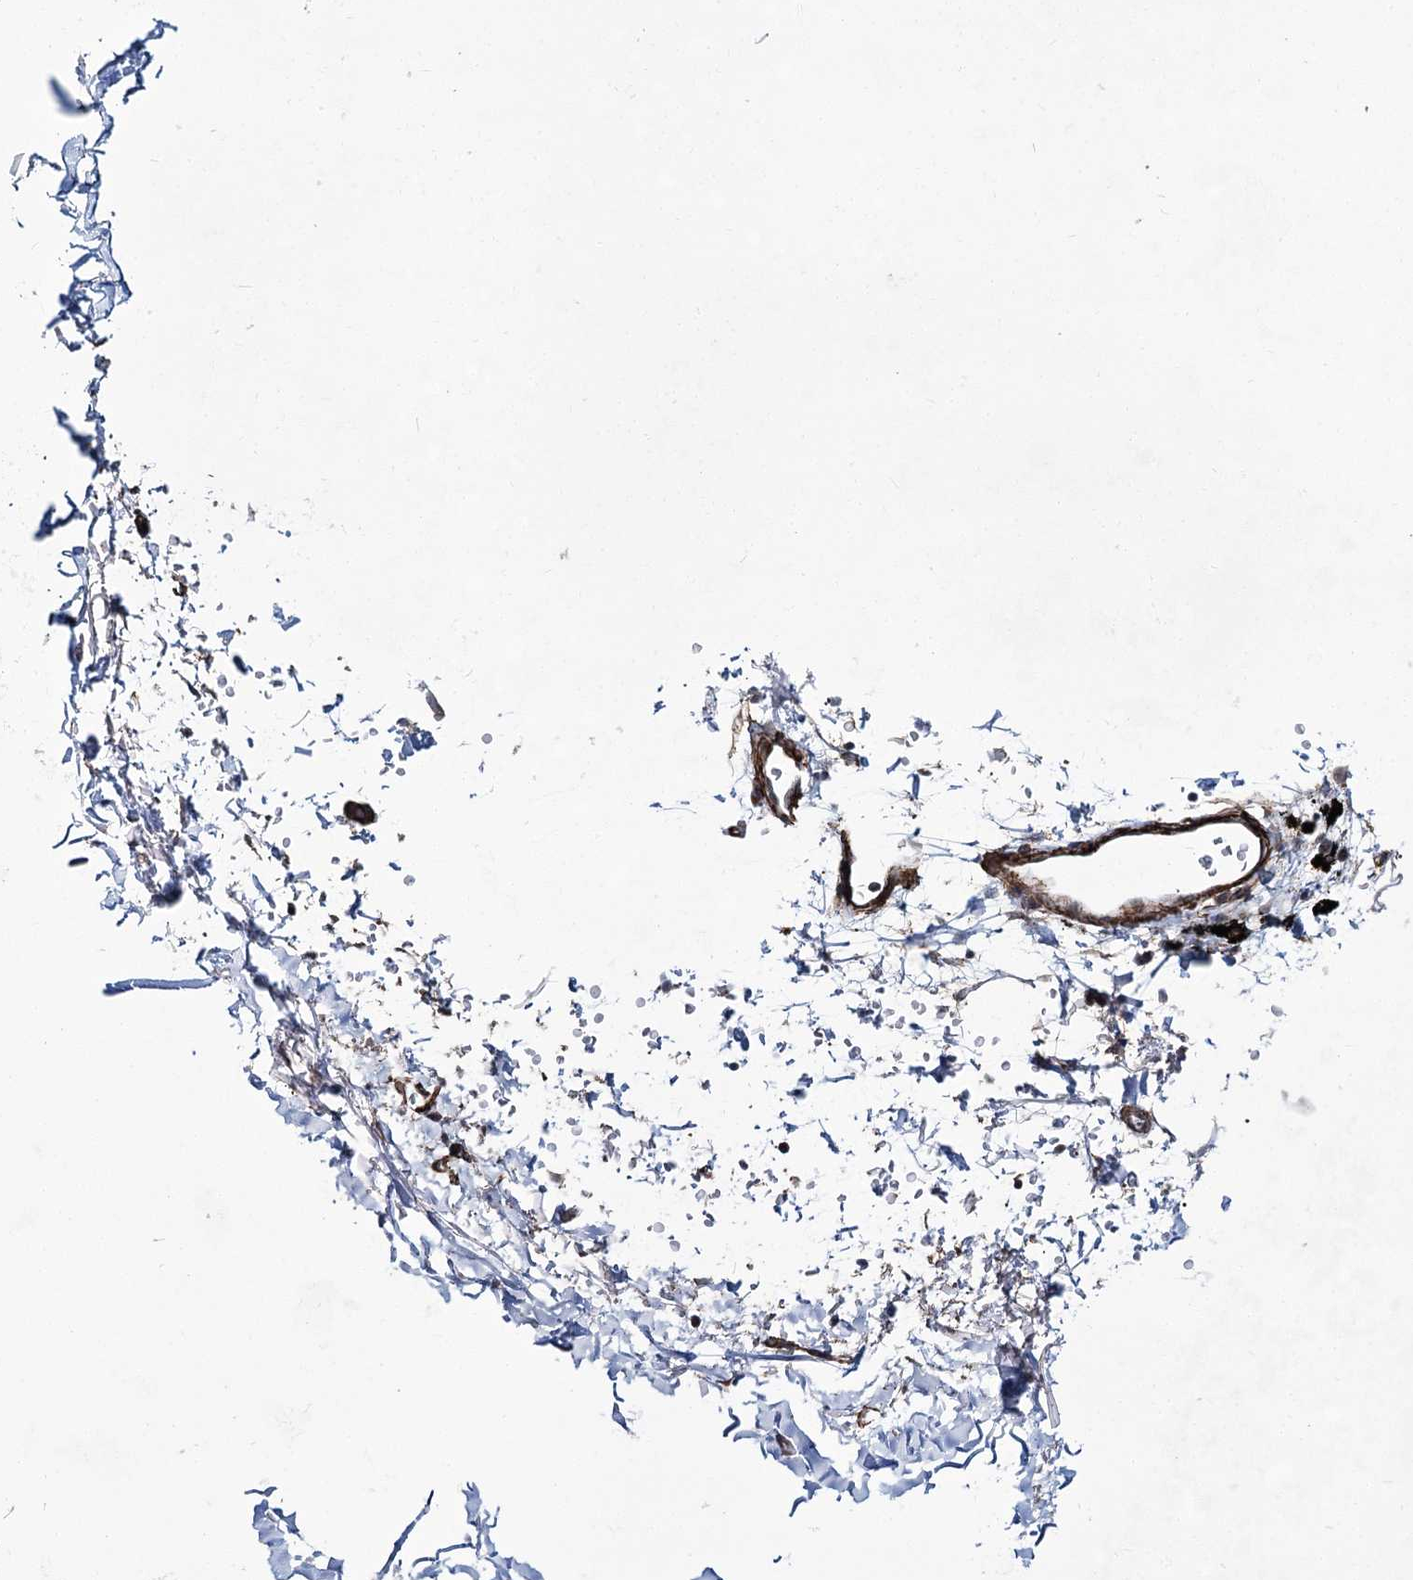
{"staining": {"intensity": "negative", "quantity": "none", "location": "none"}, "tissue": "adipose tissue", "cell_type": "Adipocytes", "image_type": "normal", "snomed": [{"axis": "morphology", "description": "Normal tissue, NOS"}, {"axis": "topography", "description": "Cartilage tissue"}, {"axis": "topography", "description": "Bronchus"}], "caption": "Adipose tissue stained for a protein using IHC shows no positivity adipocytes.", "gene": "CWF19L1", "patient": {"sex": "female", "age": 73}}